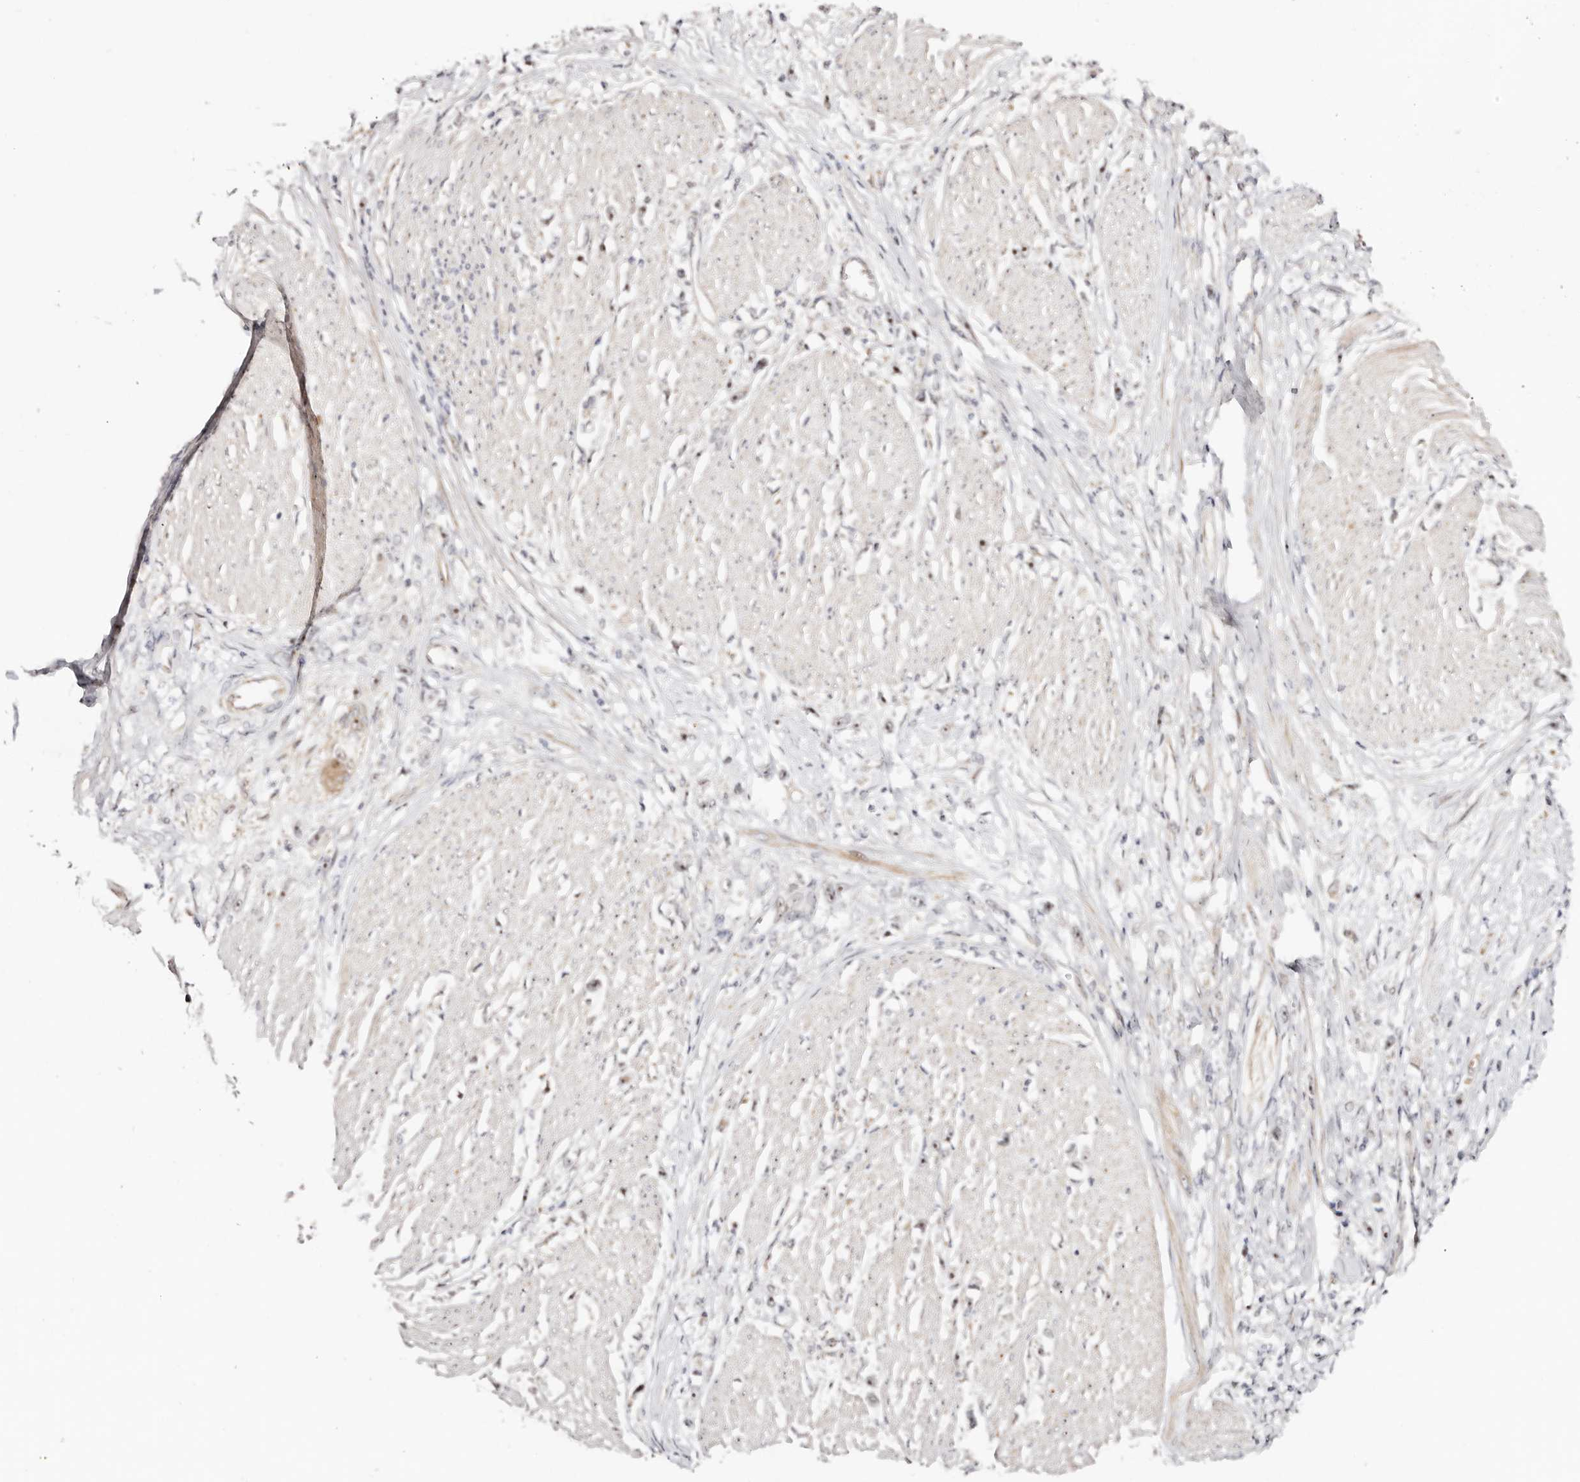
{"staining": {"intensity": "moderate", "quantity": ">75%", "location": "nuclear"}, "tissue": "stomach cancer", "cell_type": "Tumor cells", "image_type": "cancer", "snomed": [{"axis": "morphology", "description": "Adenocarcinoma, NOS"}, {"axis": "topography", "description": "Stomach"}], "caption": "Immunohistochemistry (IHC) histopathology image of stomach cancer (adenocarcinoma) stained for a protein (brown), which displays medium levels of moderate nuclear staining in about >75% of tumor cells.", "gene": "ODF2L", "patient": {"sex": "female", "age": 59}}